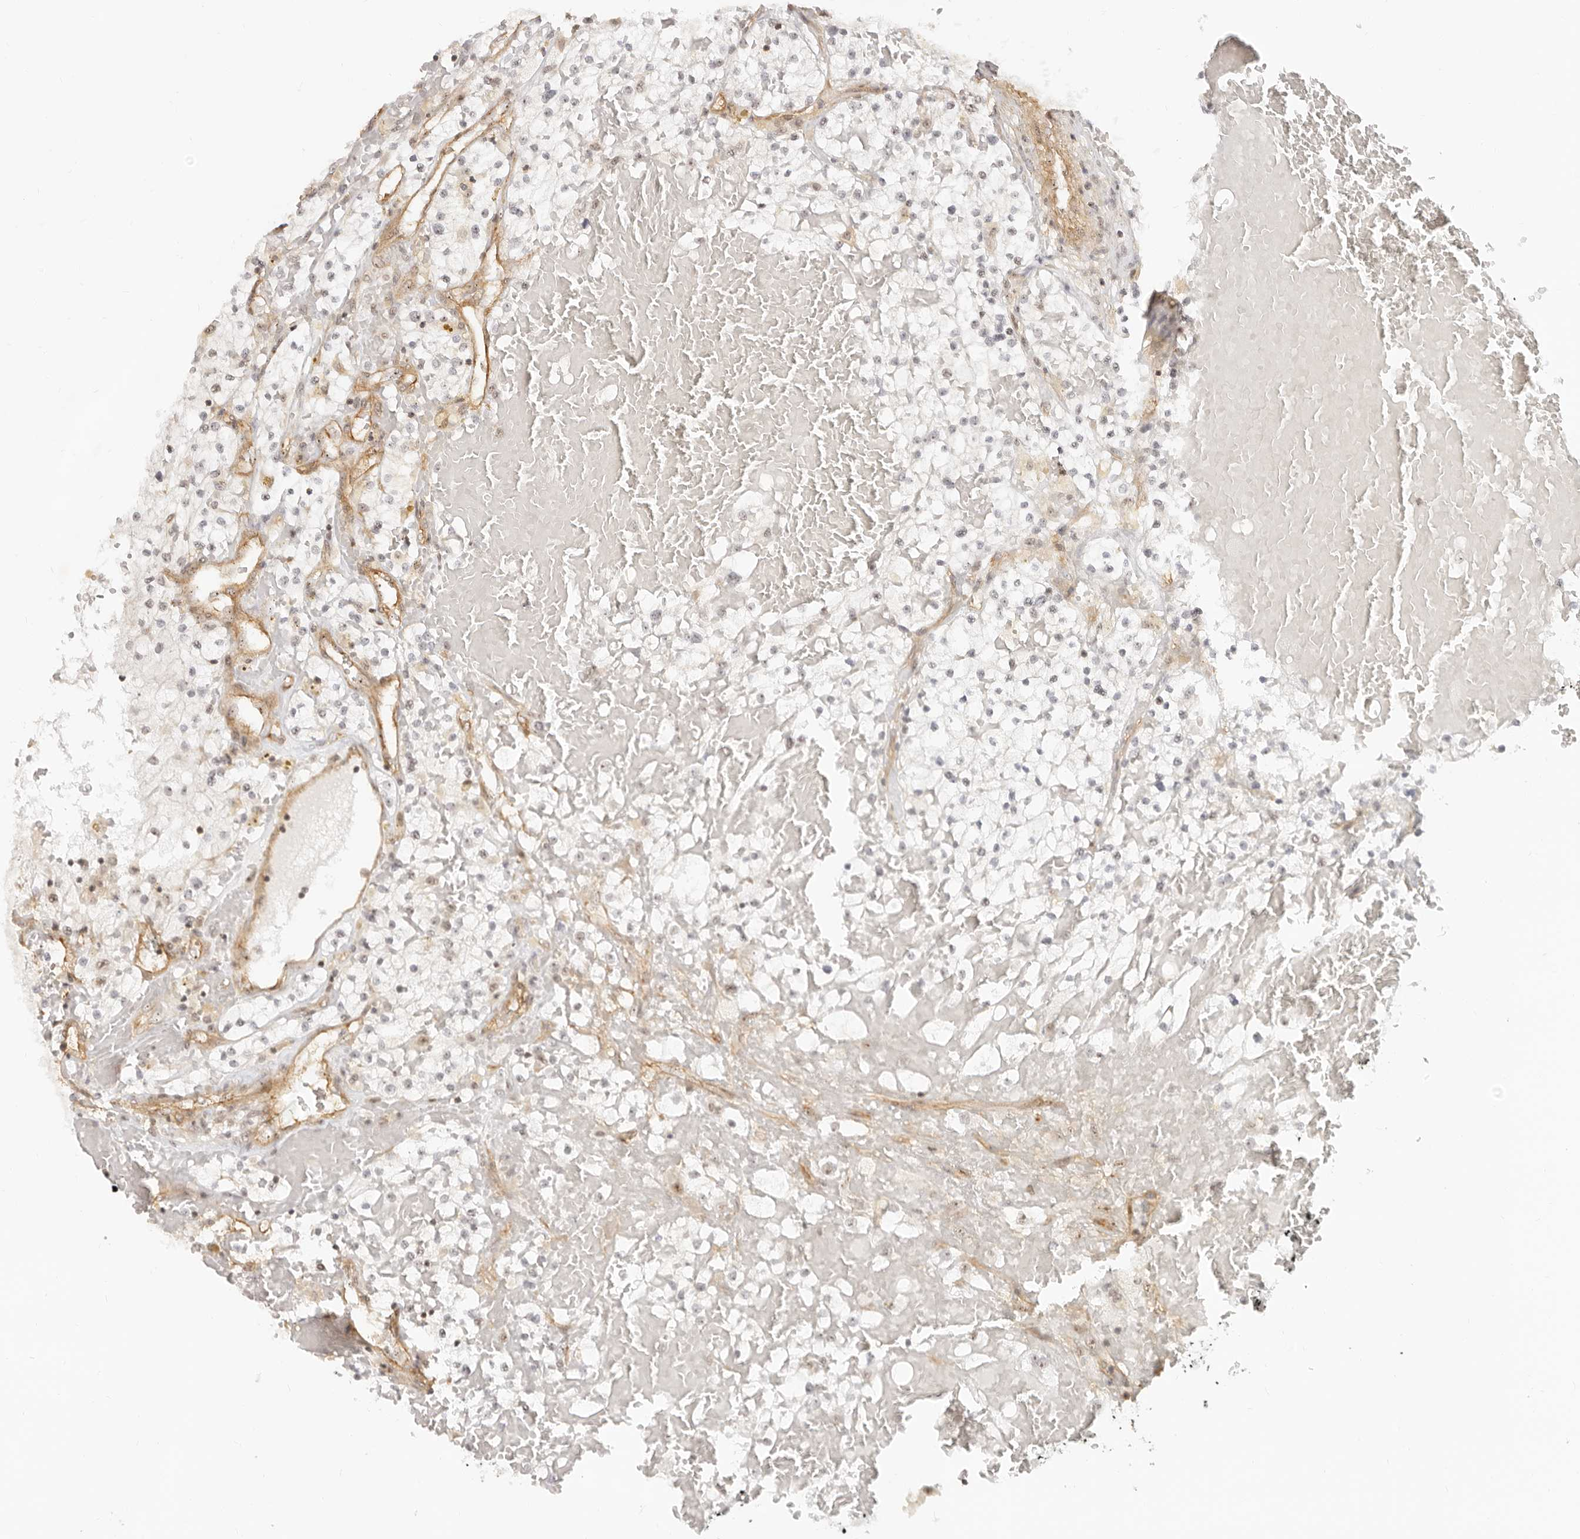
{"staining": {"intensity": "negative", "quantity": "none", "location": "none"}, "tissue": "renal cancer", "cell_type": "Tumor cells", "image_type": "cancer", "snomed": [{"axis": "morphology", "description": "Normal tissue, NOS"}, {"axis": "morphology", "description": "Adenocarcinoma, NOS"}, {"axis": "topography", "description": "Kidney"}], "caption": "Tumor cells are negative for protein expression in human renal cancer (adenocarcinoma). The staining was performed using DAB to visualize the protein expression in brown, while the nuclei were stained in blue with hematoxylin (Magnification: 20x).", "gene": "BAP1", "patient": {"sex": "male", "age": 68}}